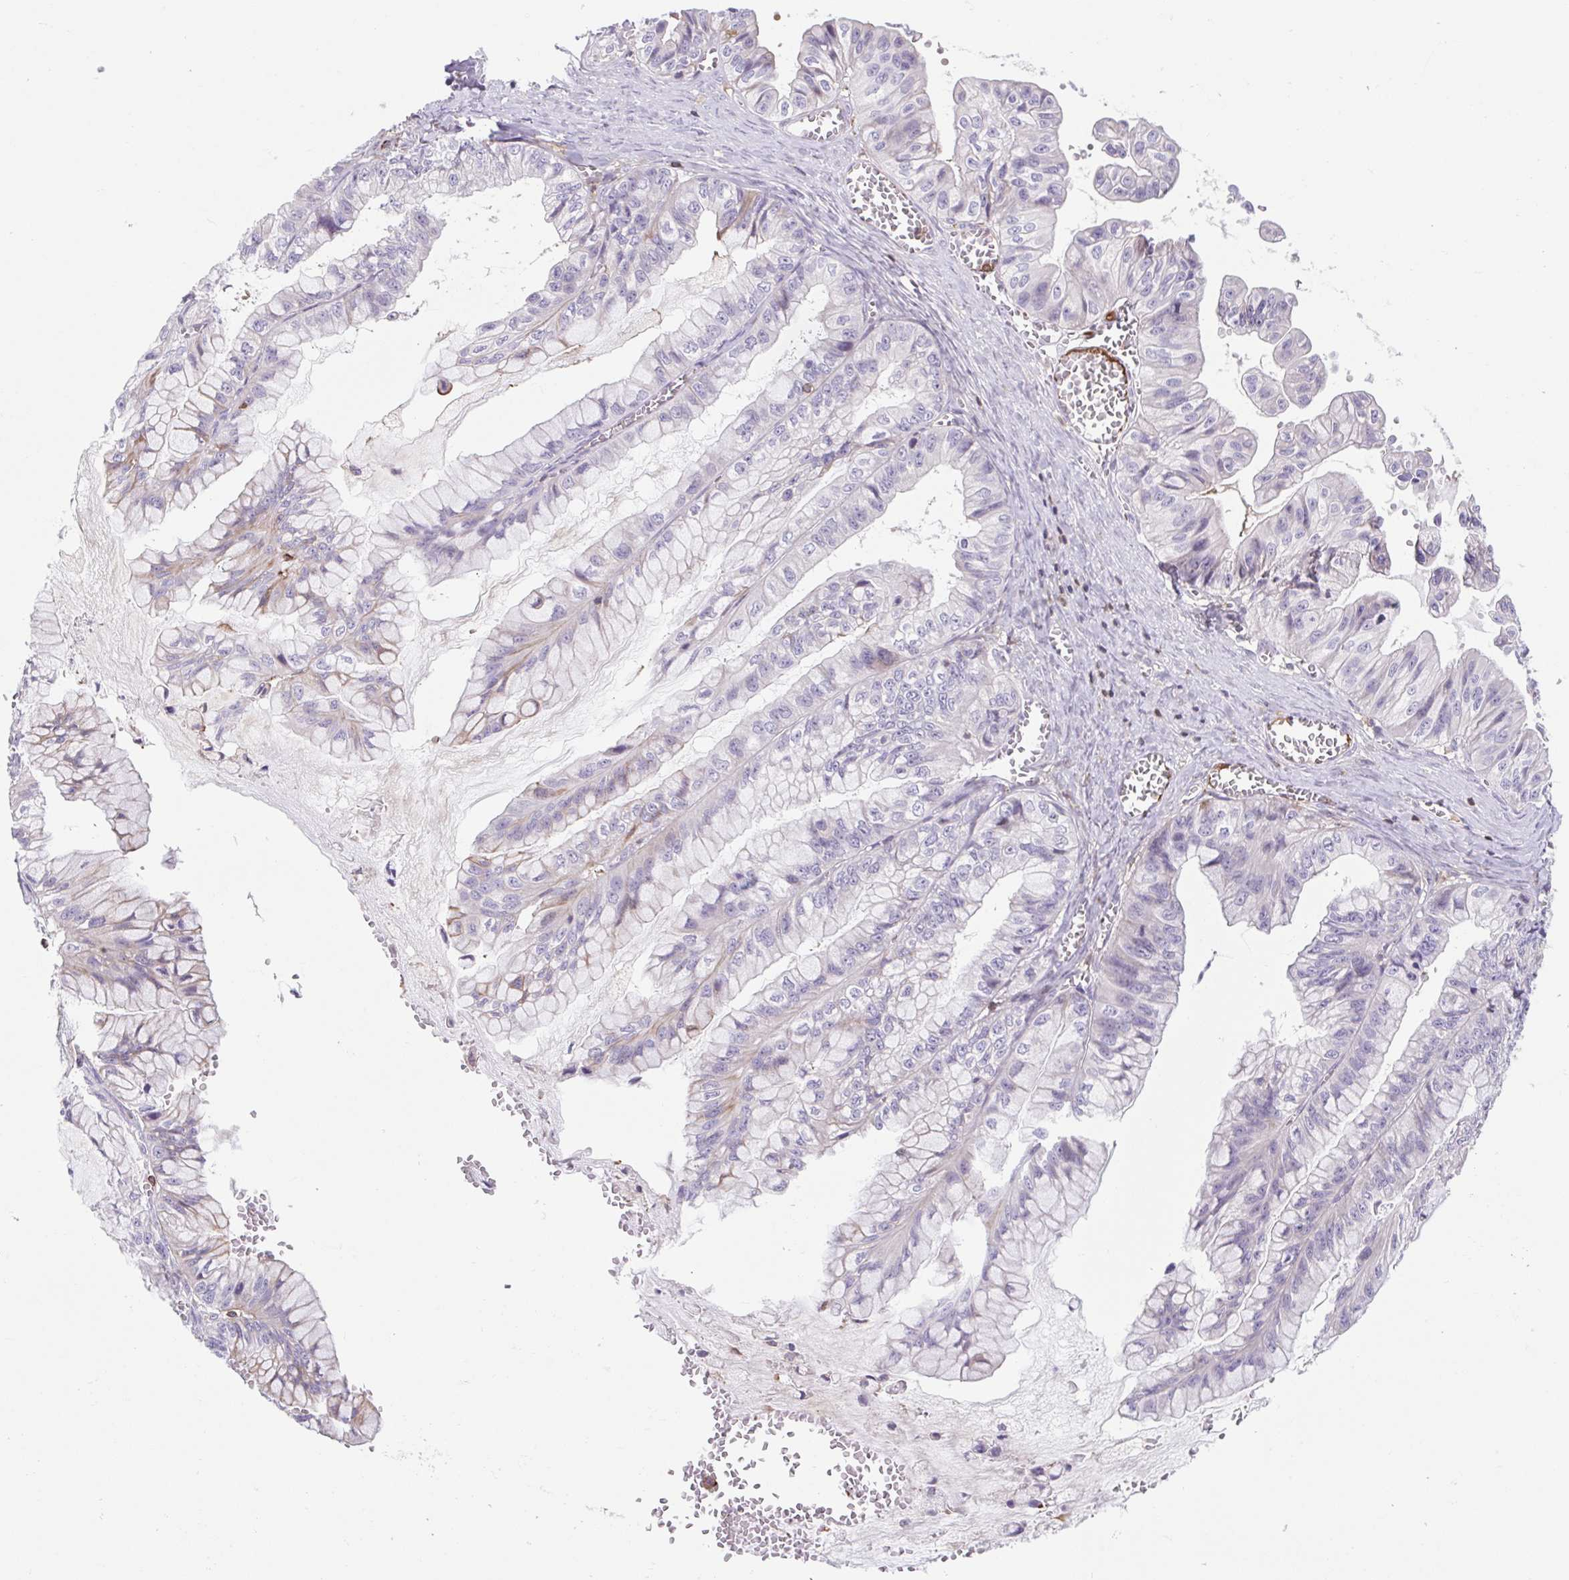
{"staining": {"intensity": "negative", "quantity": "none", "location": "none"}, "tissue": "ovarian cancer", "cell_type": "Tumor cells", "image_type": "cancer", "snomed": [{"axis": "morphology", "description": "Cystadenocarcinoma, mucinous, NOS"}, {"axis": "topography", "description": "Ovary"}], "caption": "A high-resolution image shows immunohistochemistry (IHC) staining of ovarian cancer (mucinous cystadenocarcinoma), which demonstrates no significant expression in tumor cells.", "gene": "TPRG1", "patient": {"sex": "female", "age": 72}}